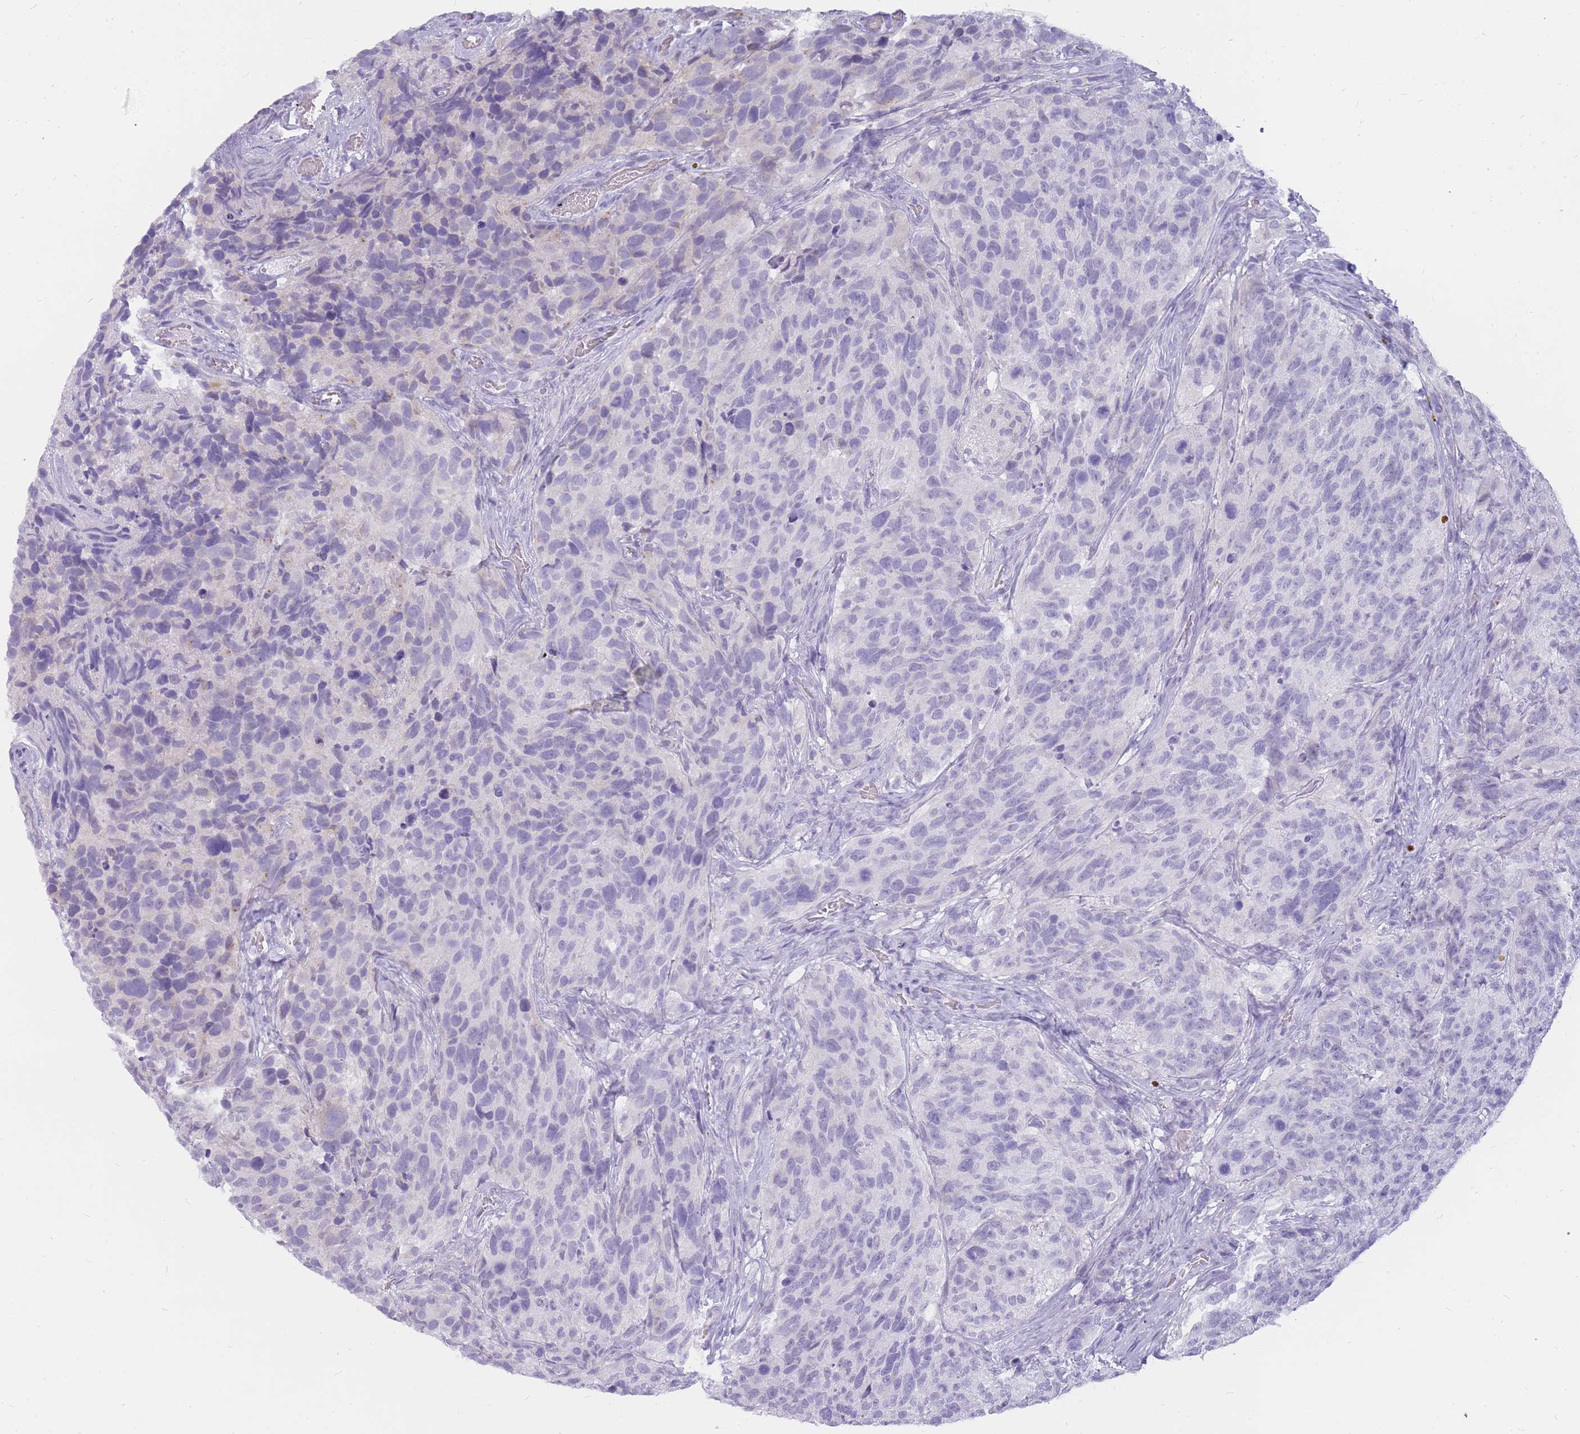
{"staining": {"intensity": "negative", "quantity": "none", "location": "none"}, "tissue": "glioma", "cell_type": "Tumor cells", "image_type": "cancer", "snomed": [{"axis": "morphology", "description": "Glioma, malignant, High grade"}, {"axis": "topography", "description": "Brain"}], "caption": "This photomicrograph is of malignant glioma (high-grade) stained with IHC to label a protein in brown with the nuclei are counter-stained blue. There is no positivity in tumor cells.", "gene": "INS", "patient": {"sex": "male", "age": 69}}